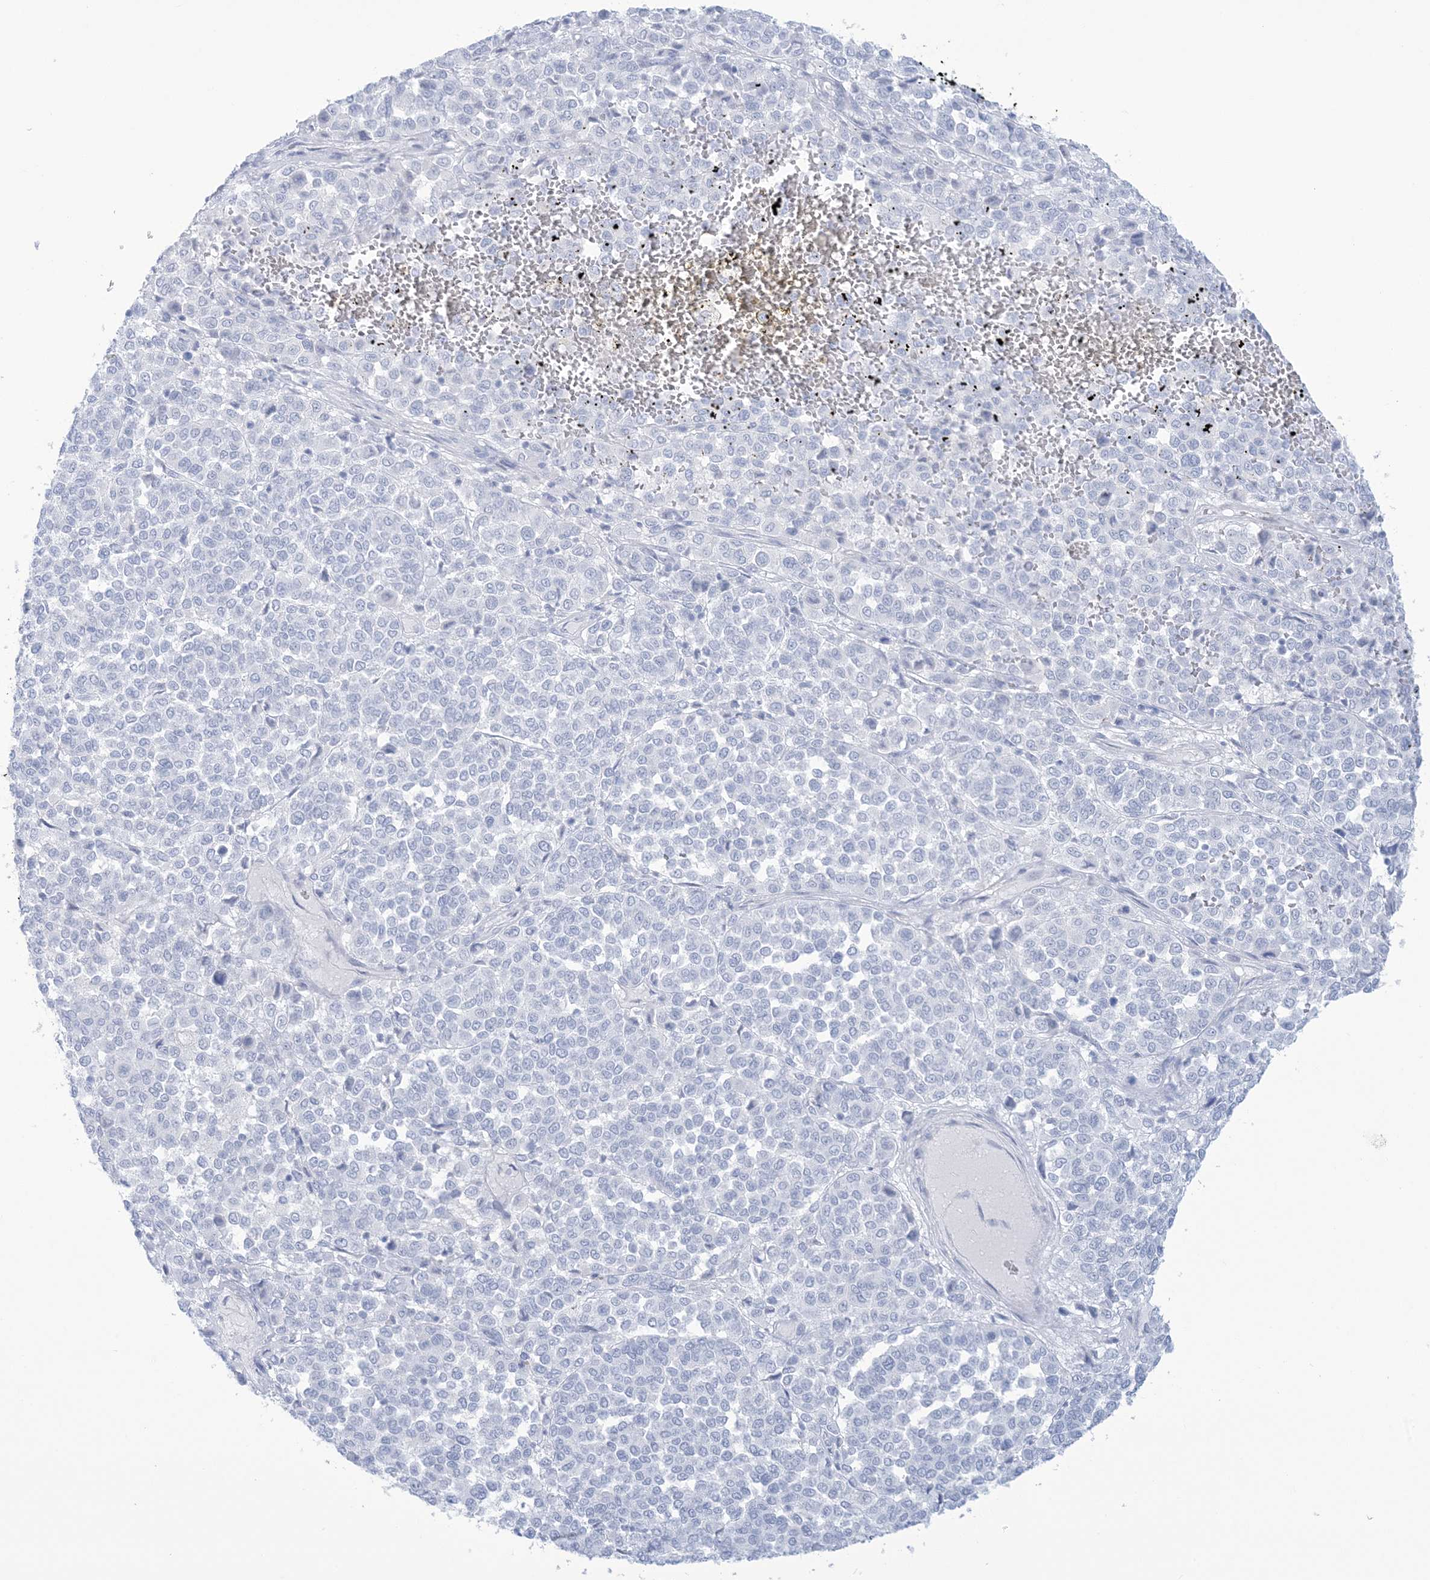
{"staining": {"intensity": "negative", "quantity": "none", "location": "none"}, "tissue": "melanoma", "cell_type": "Tumor cells", "image_type": "cancer", "snomed": [{"axis": "morphology", "description": "Malignant melanoma, Metastatic site"}, {"axis": "topography", "description": "Pancreas"}], "caption": "A micrograph of human malignant melanoma (metastatic site) is negative for staining in tumor cells. (DAB (3,3'-diaminobenzidine) IHC with hematoxylin counter stain).", "gene": "AGXT", "patient": {"sex": "female", "age": 30}}